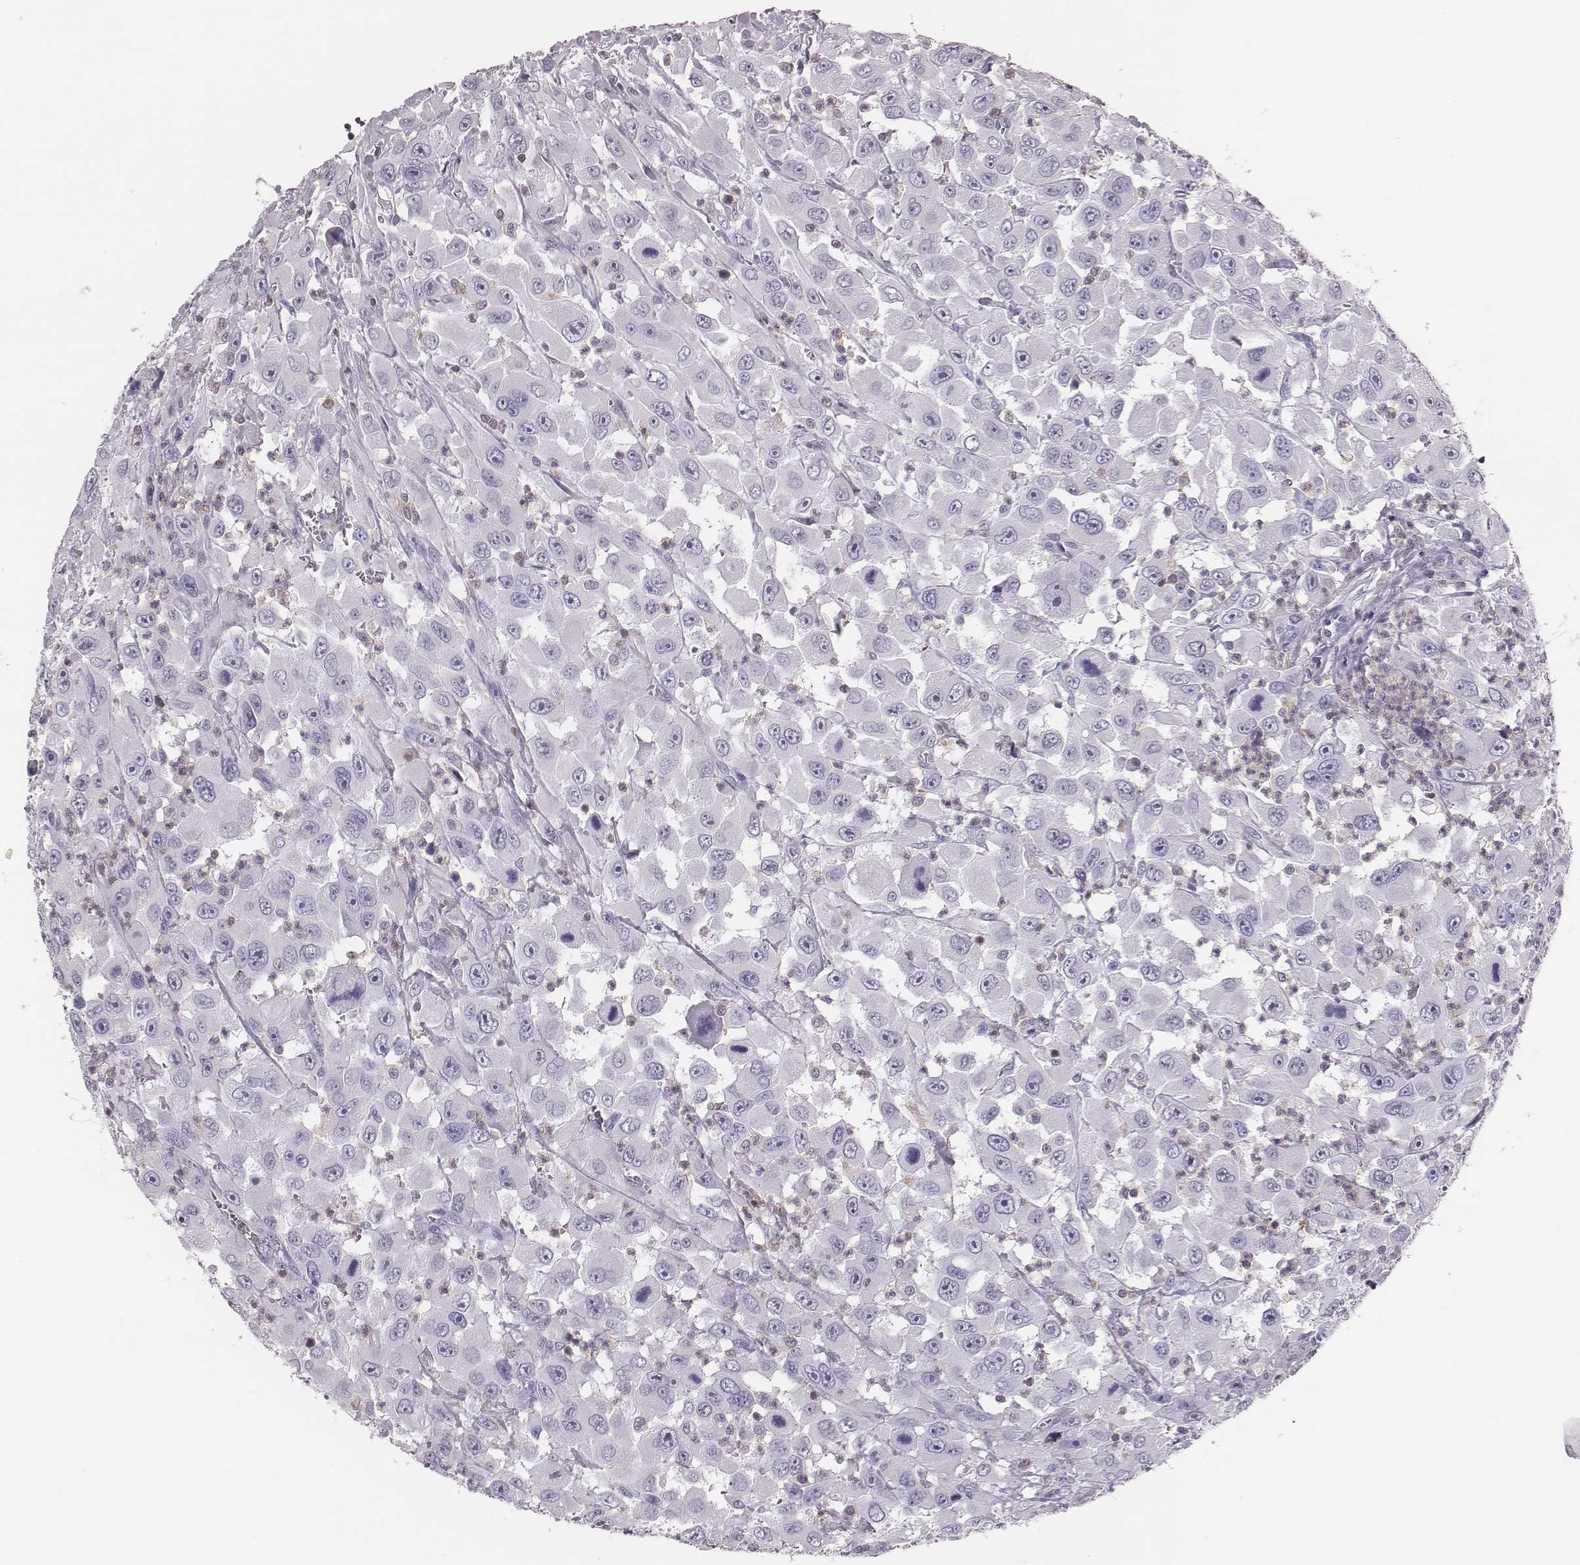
{"staining": {"intensity": "negative", "quantity": "none", "location": "none"}, "tissue": "head and neck cancer", "cell_type": "Tumor cells", "image_type": "cancer", "snomed": [{"axis": "morphology", "description": "Squamous cell carcinoma, NOS"}, {"axis": "morphology", "description": "Squamous cell carcinoma, metastatic, NOS"}, {"axis": "topography", "description": "Oral tissue"}, {"axis": "topography", "description": "Head-Neck"}], "caption": "Tumor cells are negative for brown protein staining in head and neck squamous cell carcinoma.", "gene": "ZNF365", "patient": {"sex": "female", "age": 85}}